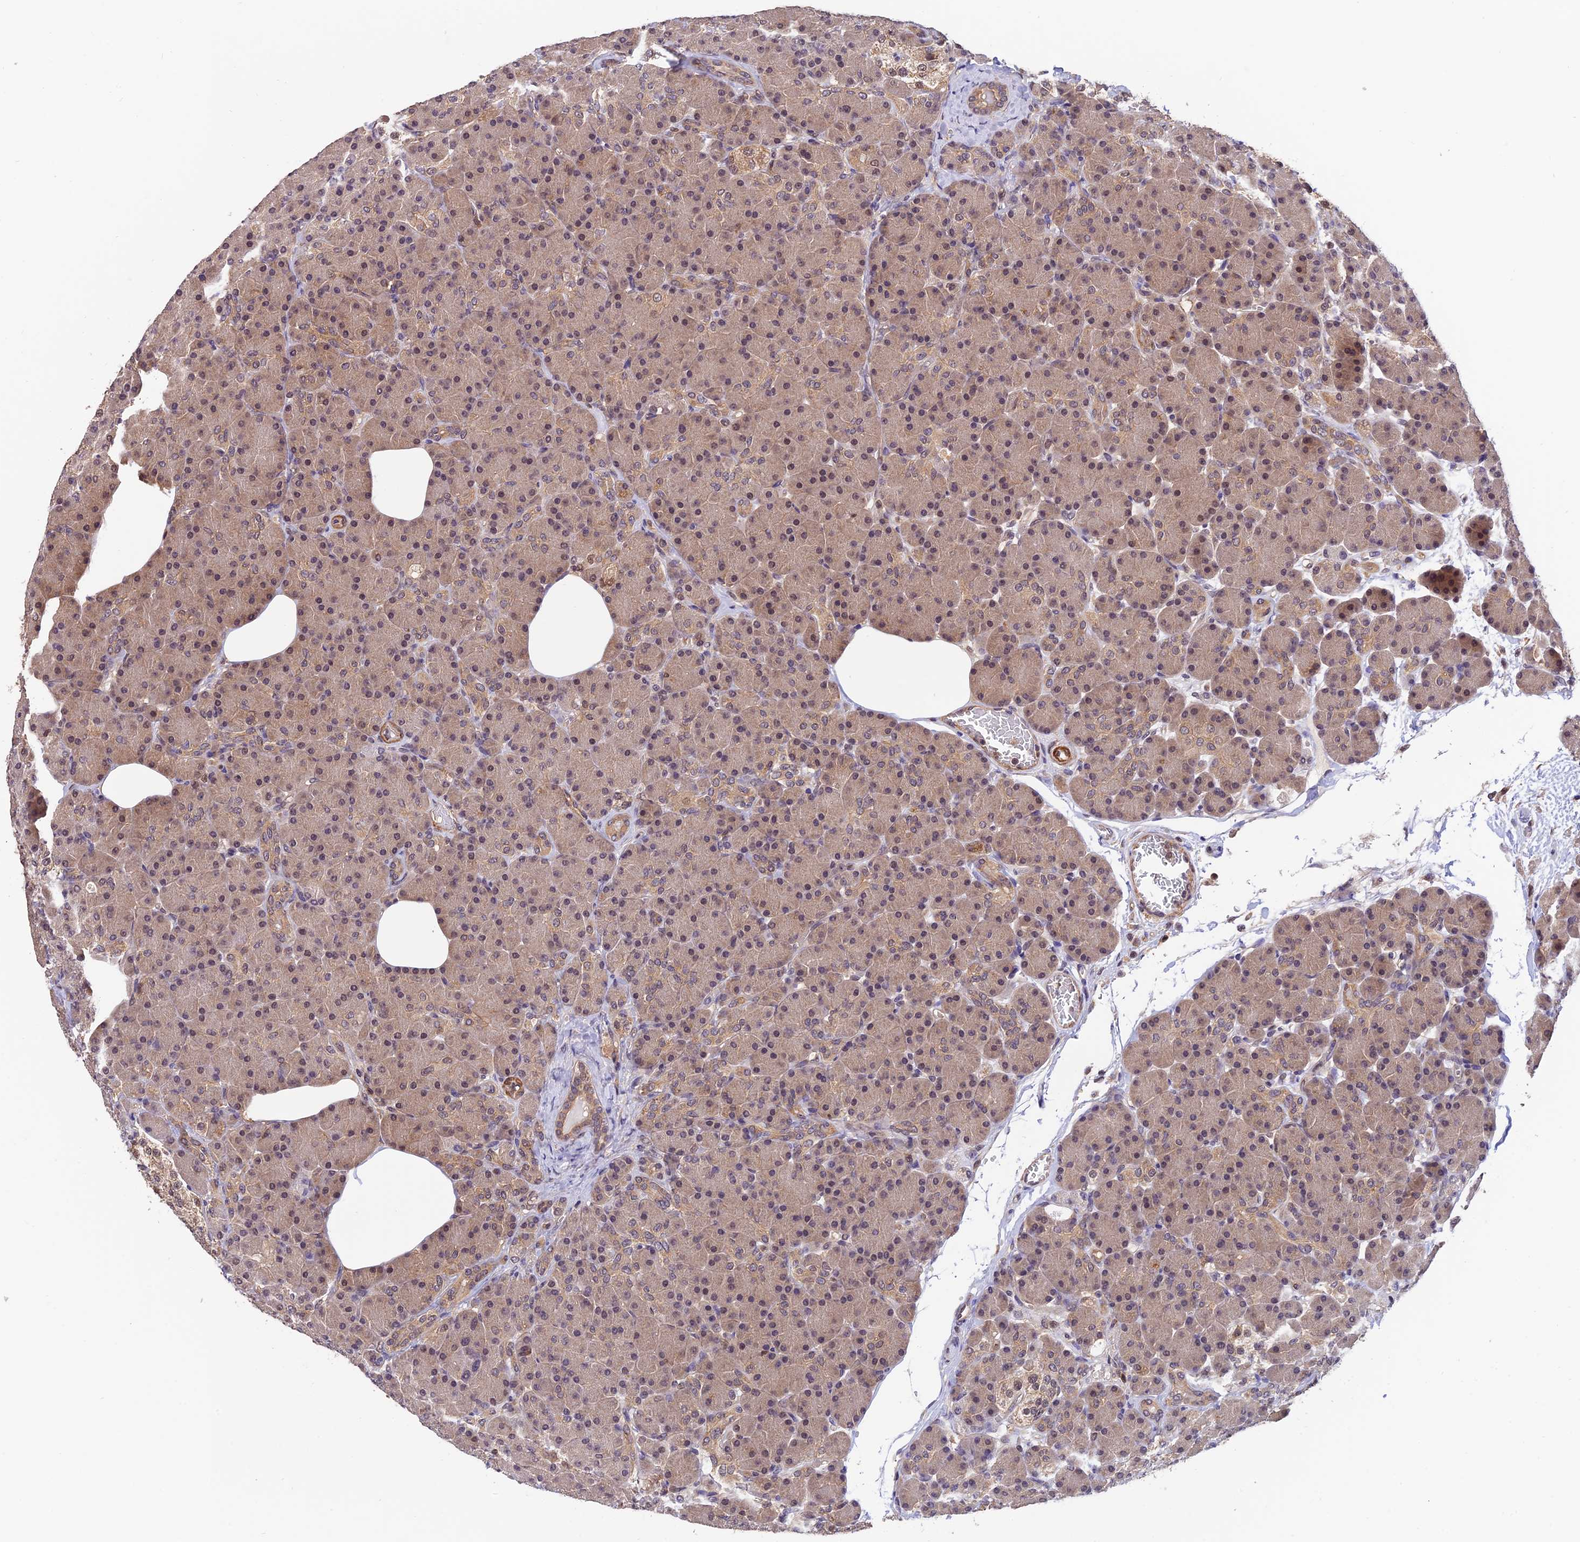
{"staining": {"intensity": "moderate", "quantity": "25%-75%", "location": "cytoplasmic/membranous,nuclear"}, "tissue": "pancreas", "cell_type": "Exocrine glandular cells", "image_type": "normal", "snomed": [{"axis": "morphology", "description": "Normal tissue, NOS"}, {"axis": "topography", "description": "Pancreas"}], "caption": "Immunohistochemistry micrograph of unremarkable human pancreas stained for a protein (brown), which shows medium levels of moderate cytoplasmic/membranous,nuclear positivity in approximately 25%-75% of exocrine glandular cells.", "gene": "PSMB3", "patient": {"sex": "female", "age": 43}}